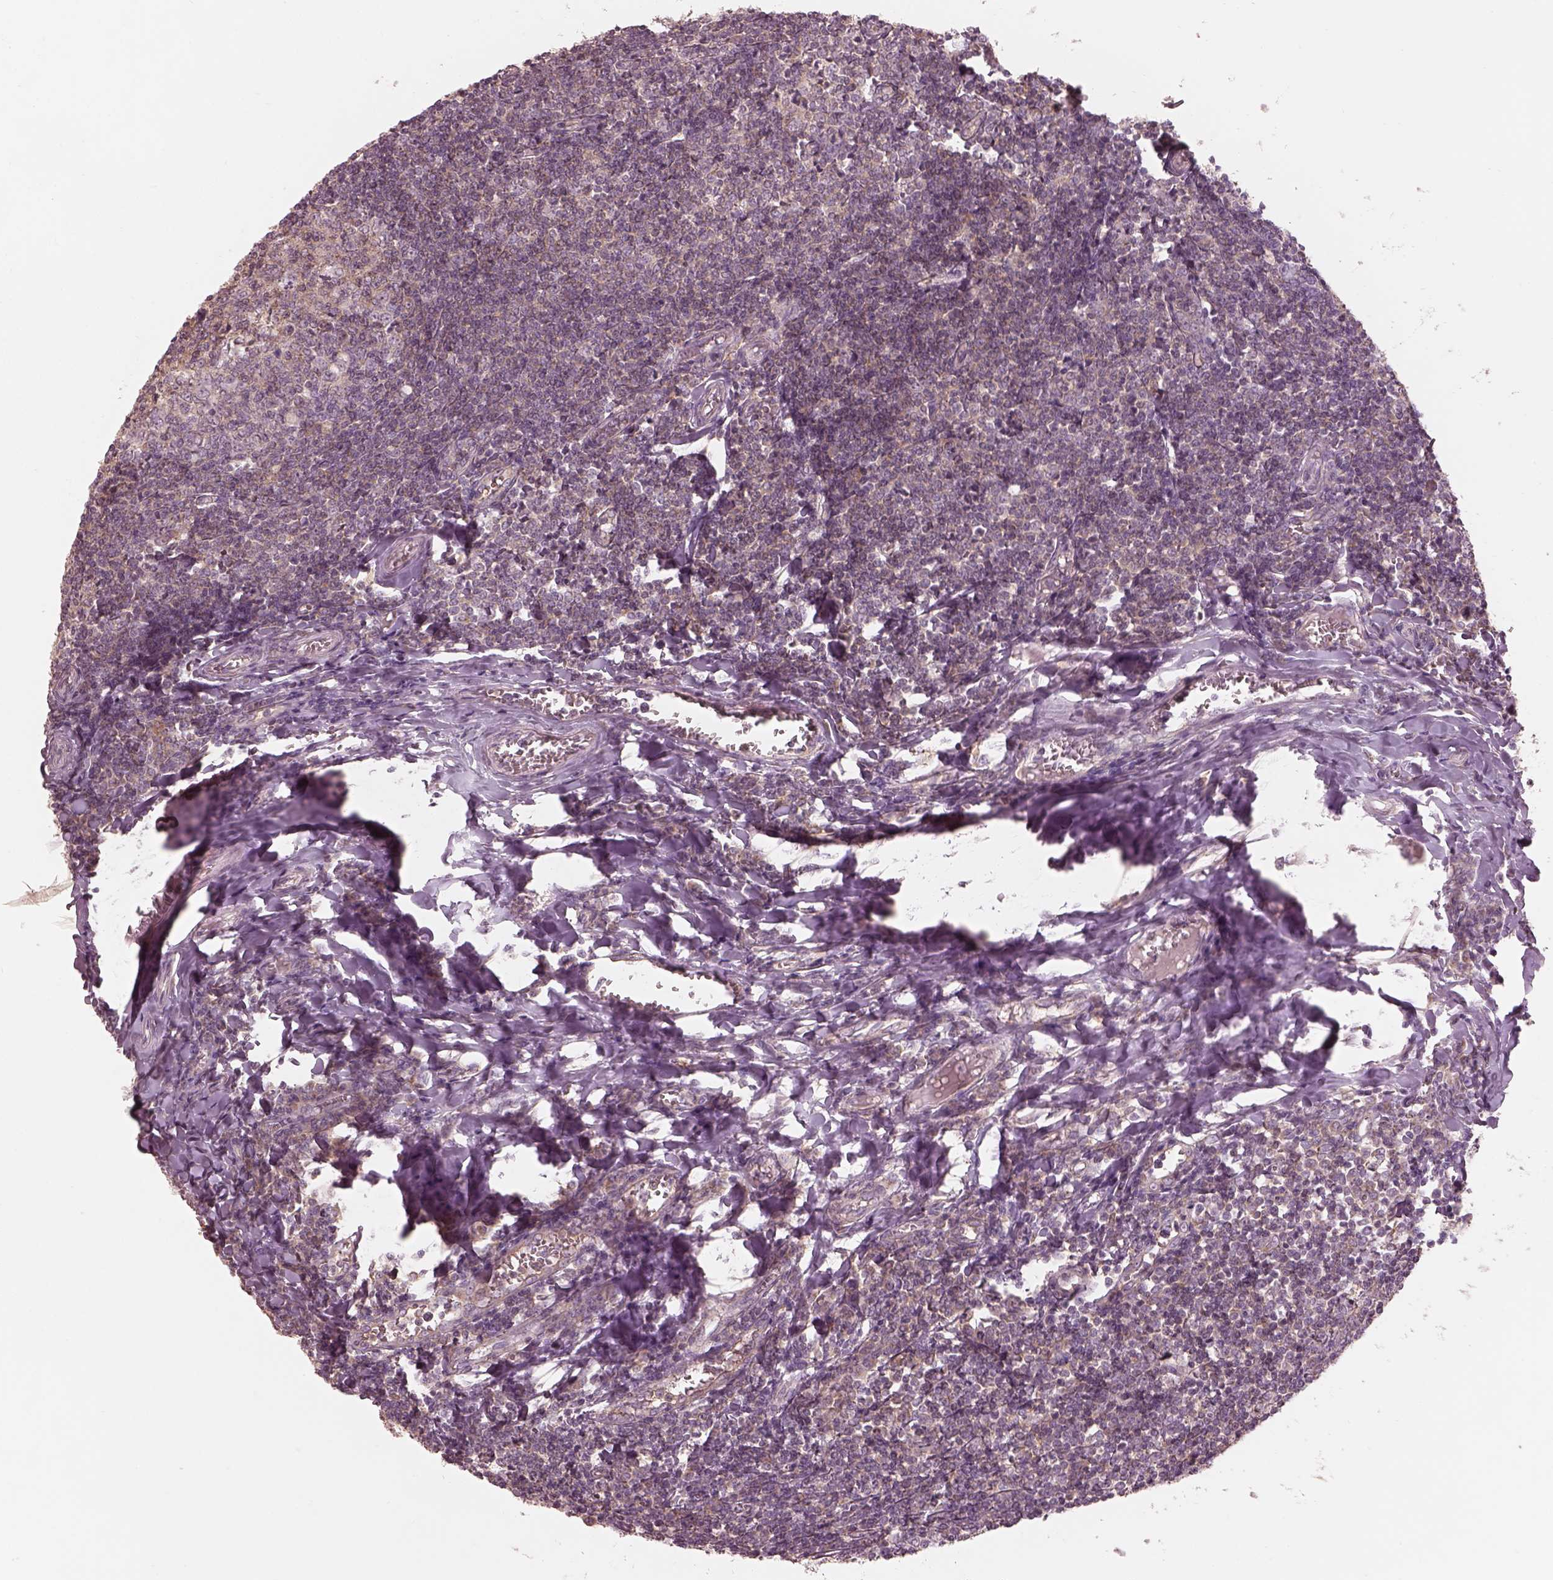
{"staining": {"intensity": "weak", "quantity": ">75%", "location": "cytoplasmic/membranous"}, "tissue": "tonsil", "cell_type": "Germinal center cells", "image_type": "normal", "snomed": [{"axis": "morphology", "description": "Normal tissue, NOS"}, {"axis": "topography", "description": "Tonsil"}], "caption": "A brown stain labels weak cytoplasmic/membranous staining of a protein in germinal center cells of benign tonsil.", "gene": "PRKACG", "patient": {"sex": "female", "age": 12}}